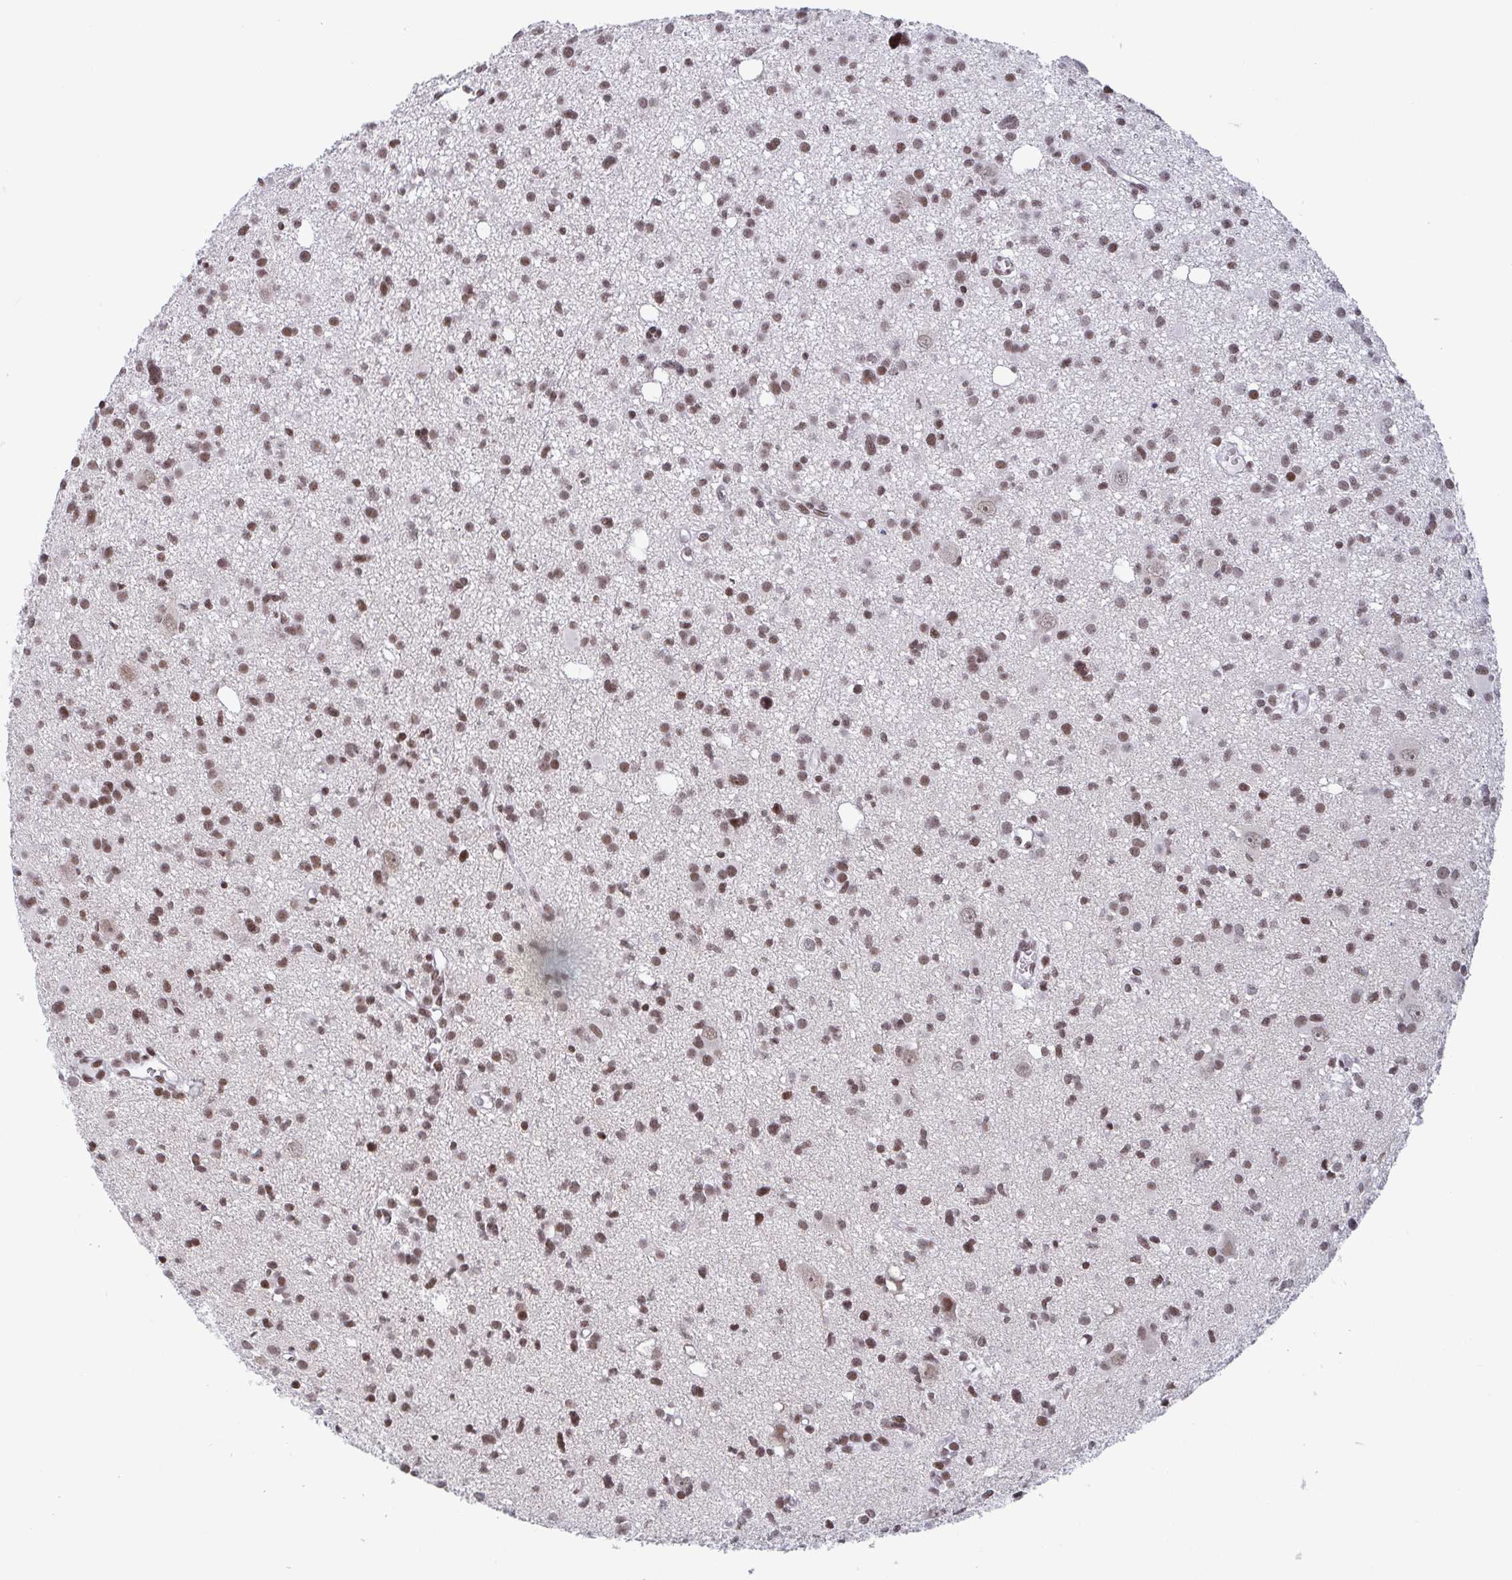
{"staining": {"intensity": "moderate", "quantity": ">75%", "location": "nuclear"}, "tissue": "glioma", "cell_type": "Tumor cells", "image_type": "cancer", "snomed": [{"axis": "morphology", "description": "Glioma, malignant, High grade"}, {"axis": "topography", "description": "Brain"}], "caption": "Immunohistochemistry of human glioma reveals medium levels of moderate nuclear expression in approximately >75% of tumor cells.", "gene": "CTCF", "patient": {"sex": "male", "age": 23}}